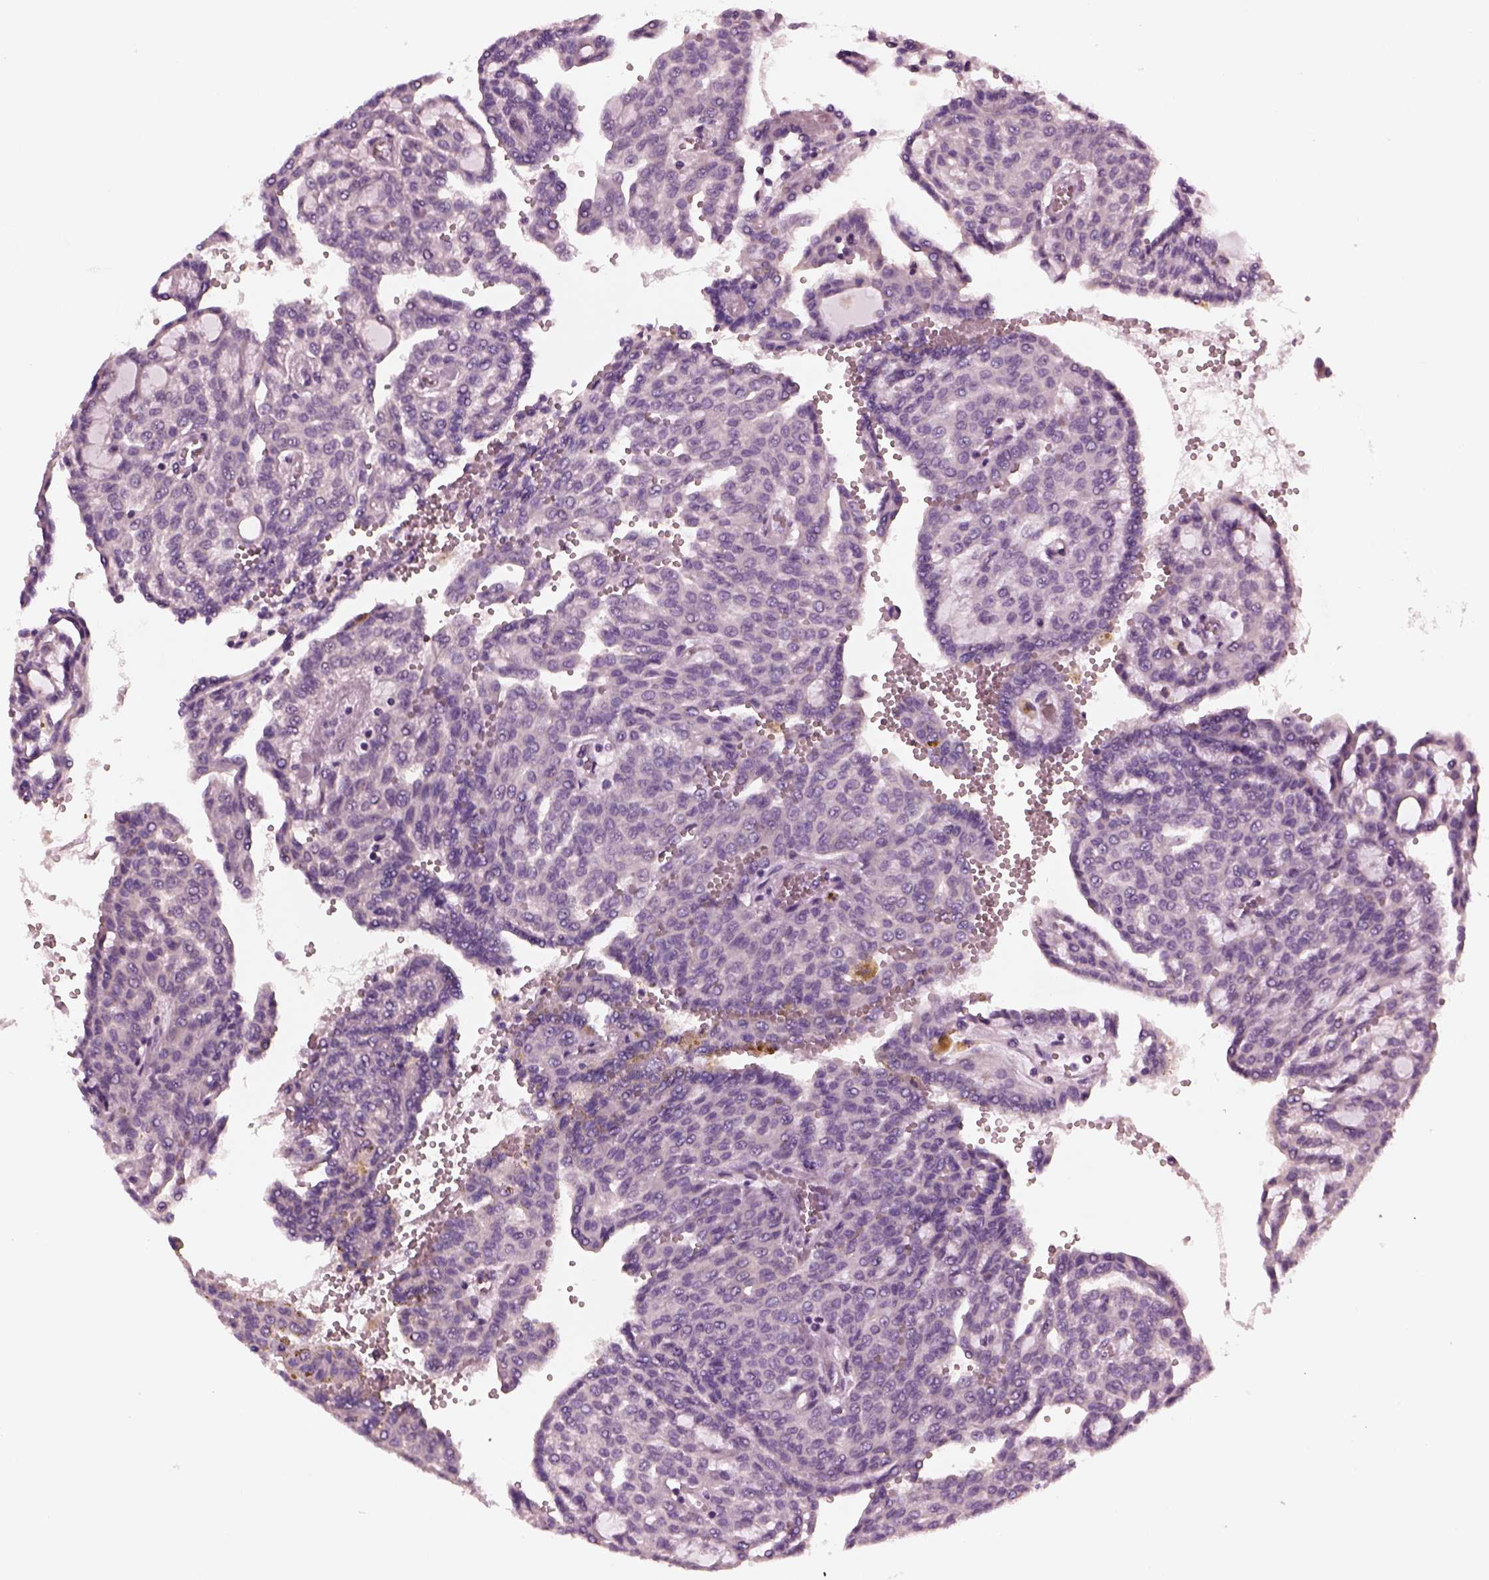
{"staining": {"intensity": "negative", "quantity": "none", "location": "none"}, "tissue": "renal cancer", "cell_type": "Tumor cells", "image_type": "cancer", "snomed": [{"axis": "morphology", "description": "Adenocarcinoma, NOS"}, {"axis": "topography", "description": "Kidney"}], "caption": "High magnification brightfield microscopy of renal adenocarcinoma stained with DAB (3,3'-diaminobenzidine) (brown) and counterstained with hematoxylin (blue): tumor cells show no significant positivity.", "gene": "SHTN1", "patient": {"sex": "male", "age": 63}}